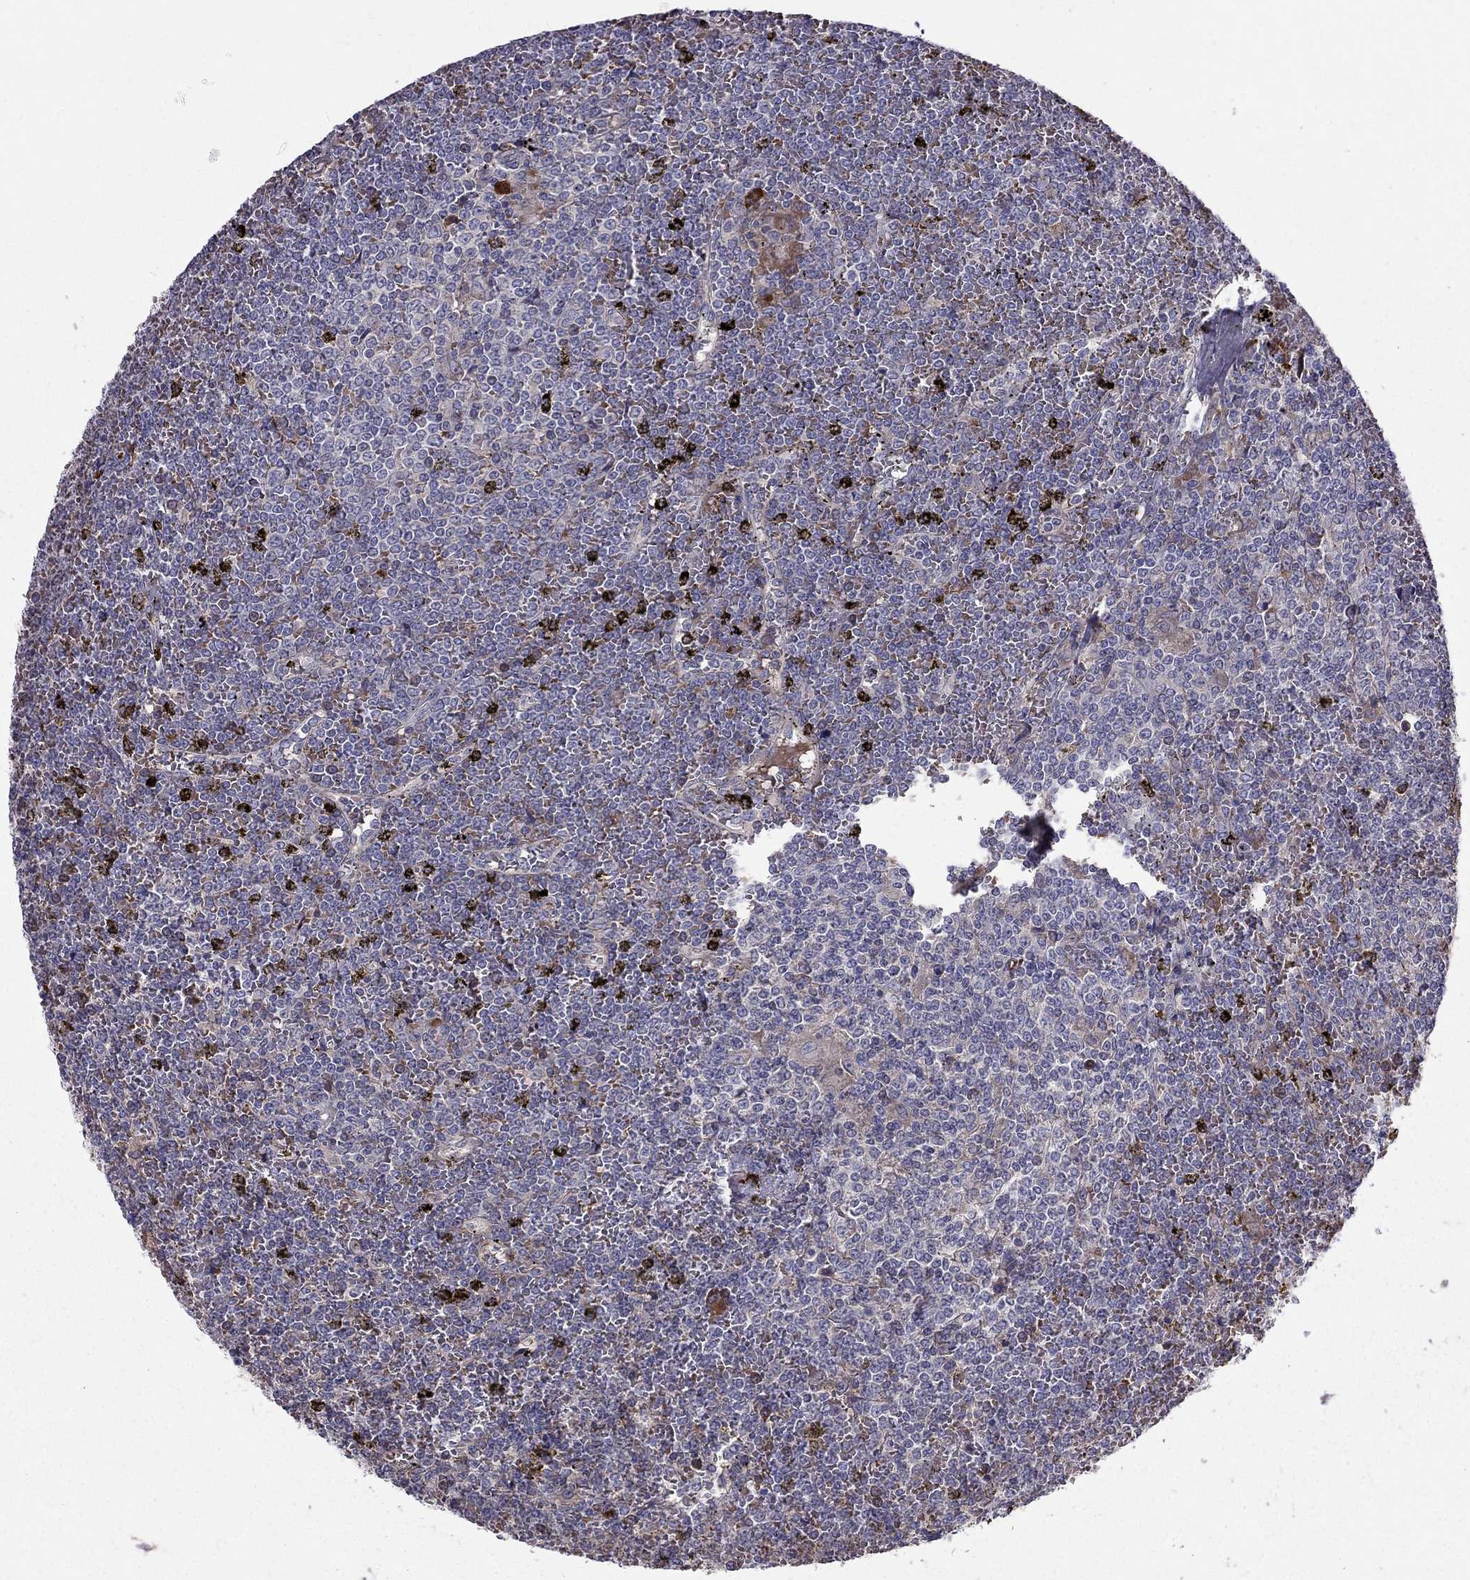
{"staining": {"intensity": "negative", "quantity": "none", "location": "none"}, "tissue": "lymphoma", "cell_type": "Tumor cells", "image_type": "cancer", "snomed": [{"axis": "morphology", "description": "Malignant lymphoma, non-Hodgkin's type, Low grade"}, {"axis": "topography", "description": "Spleen"}], "caption": "DAB (3,3'-diaminobenzidine) immunohistochemical staining of human lymphoma exhibits no significant expression in tumor cells. (DAB (3,3'-diaminobenzidine) immunohistochemistry visualized using brightfield microscopy, high magnification).", "gene": "PIK3CG", "patient": {"sex": "female", "age": 19}}